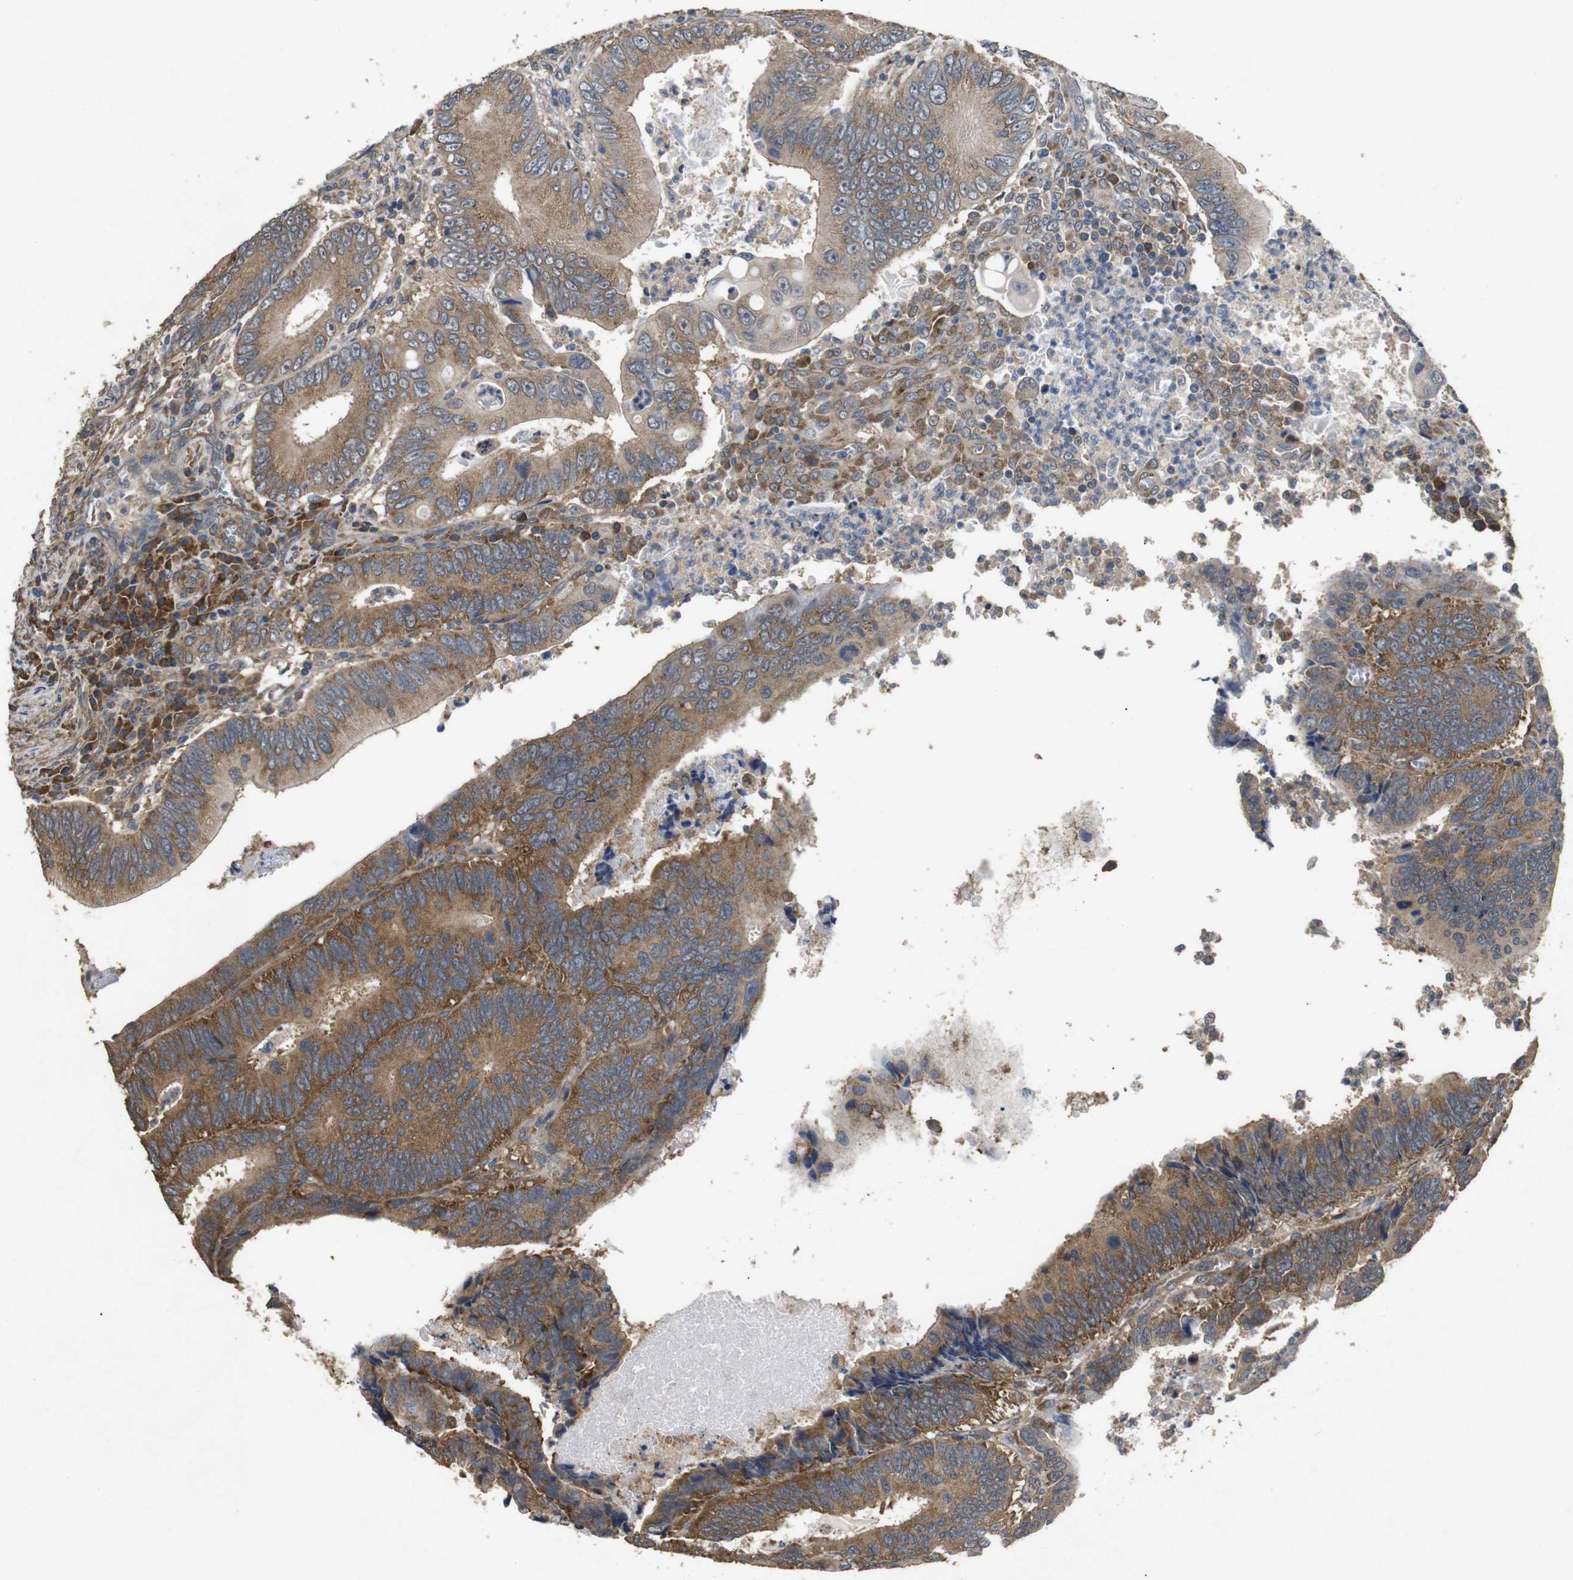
{"staining": {"intensity": "moderate", "quantity": ">75%", "location": "cytoplasmic/membranous"}, "tissue": "colorectal cancer", "cell_type": "Tumor cells", "image_type": "cancer", "snomed": [{"axis": "morphology", "description": "Inflammation, NOS"}, {"axis": "morphology", "description": "Adenocarcinoma, NOS"}, {"axis": "topography", "description": "Colon"}], "caption": "The photomicrograph demonstrates staining of colorectal cancer, revealing moderate cytoplasmic/membranous protein positivity (brown color) within tumor cells. (IHC, brightfield microscopy, high magnification).", "gene": "BNIP3", "patient": {"sex": "male", "age": 72}}